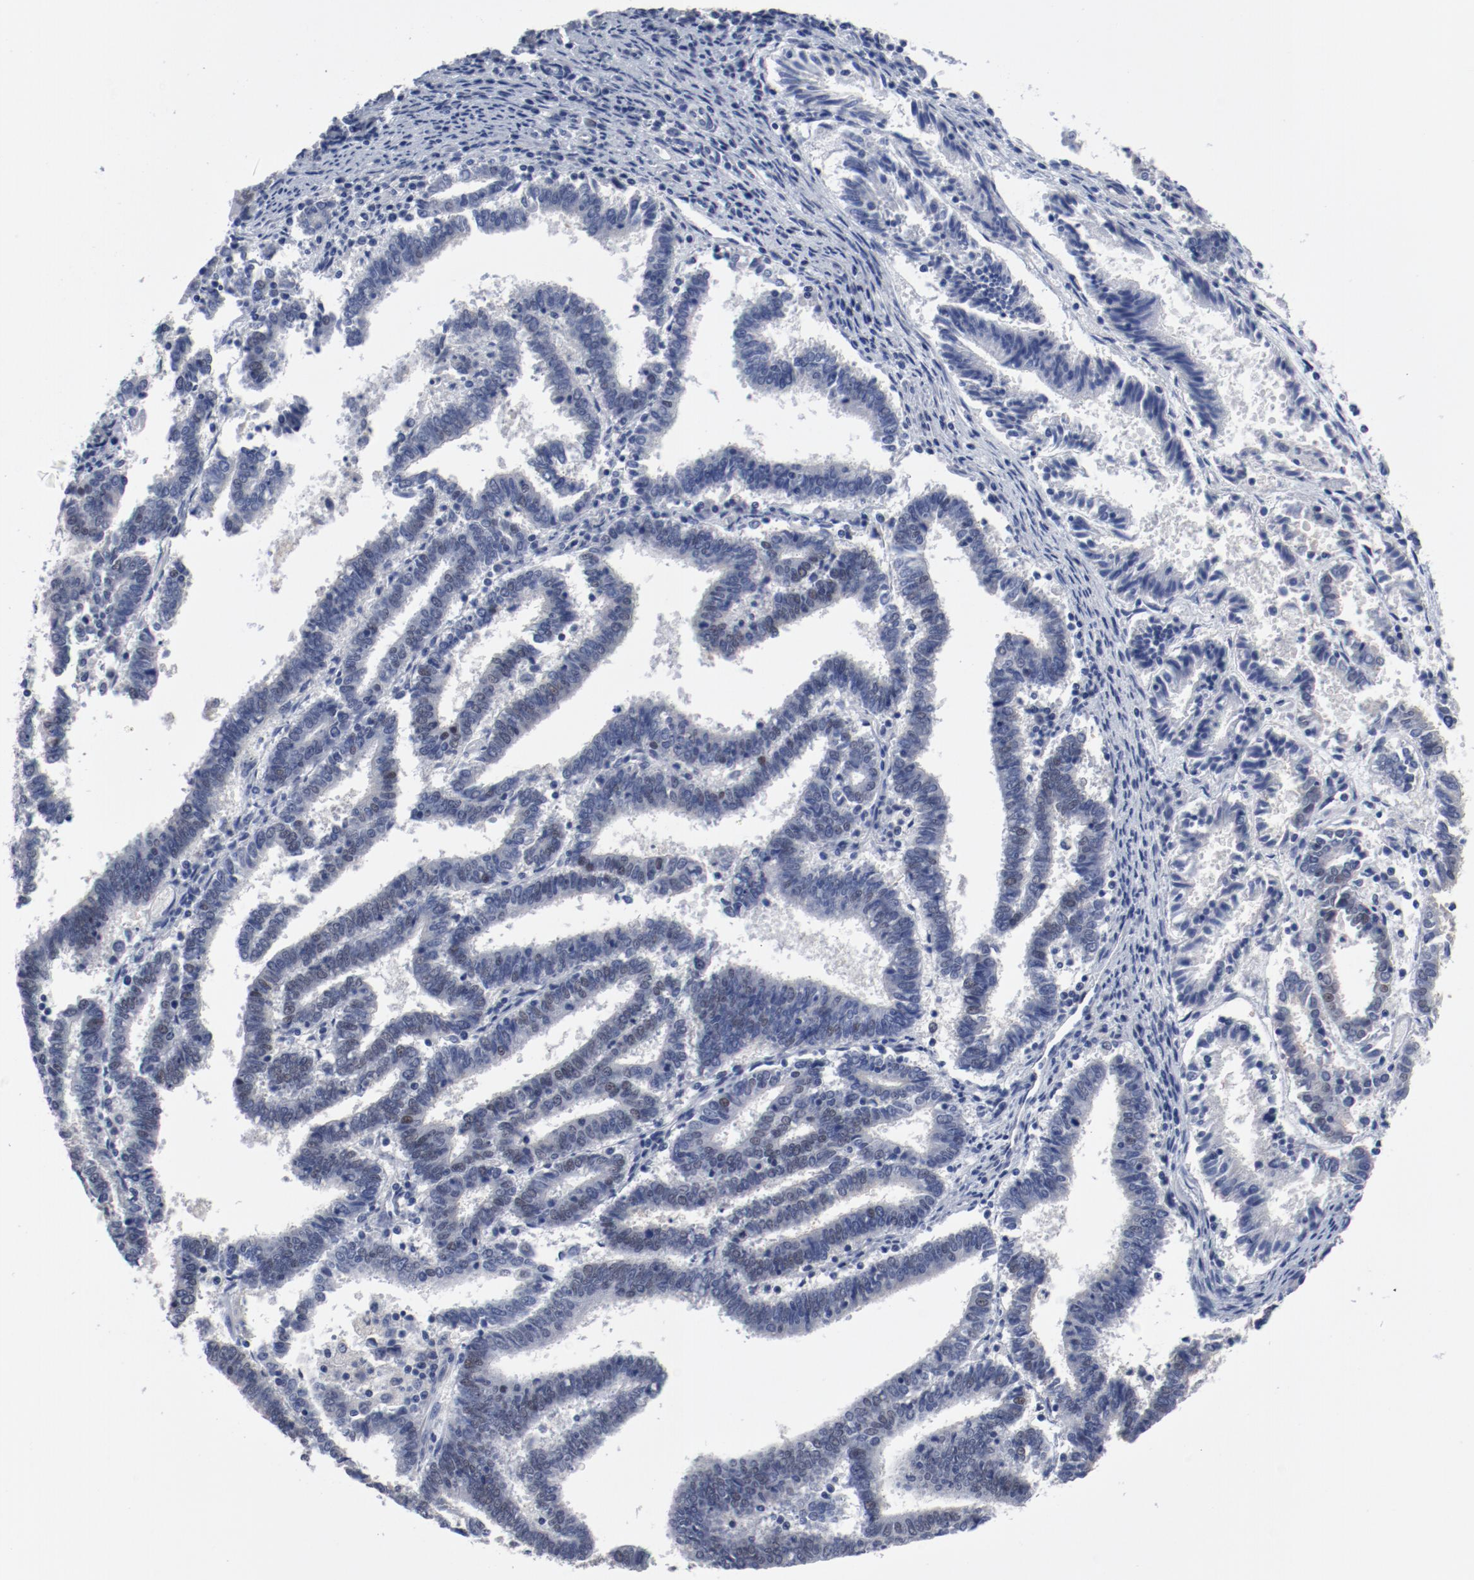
{"staining": {"intensity": "negative", "quantity": "none", "location": "none"}, "tissue": "endometrial cancer", "cell_type": "Tumor cells", "image_type": "cancer", "snomed": [{"axis": "morphology", "description": "Adenocarcinoma, NOS"}, {"axis": "topography", "description": "Uterus"}], "caption": "Tumor cells are negative for protein expression in human endometrial cancer (adenocarcinoma).", "gene": "ANKLE2", "patient": {"sex": "female", "age": 83}}